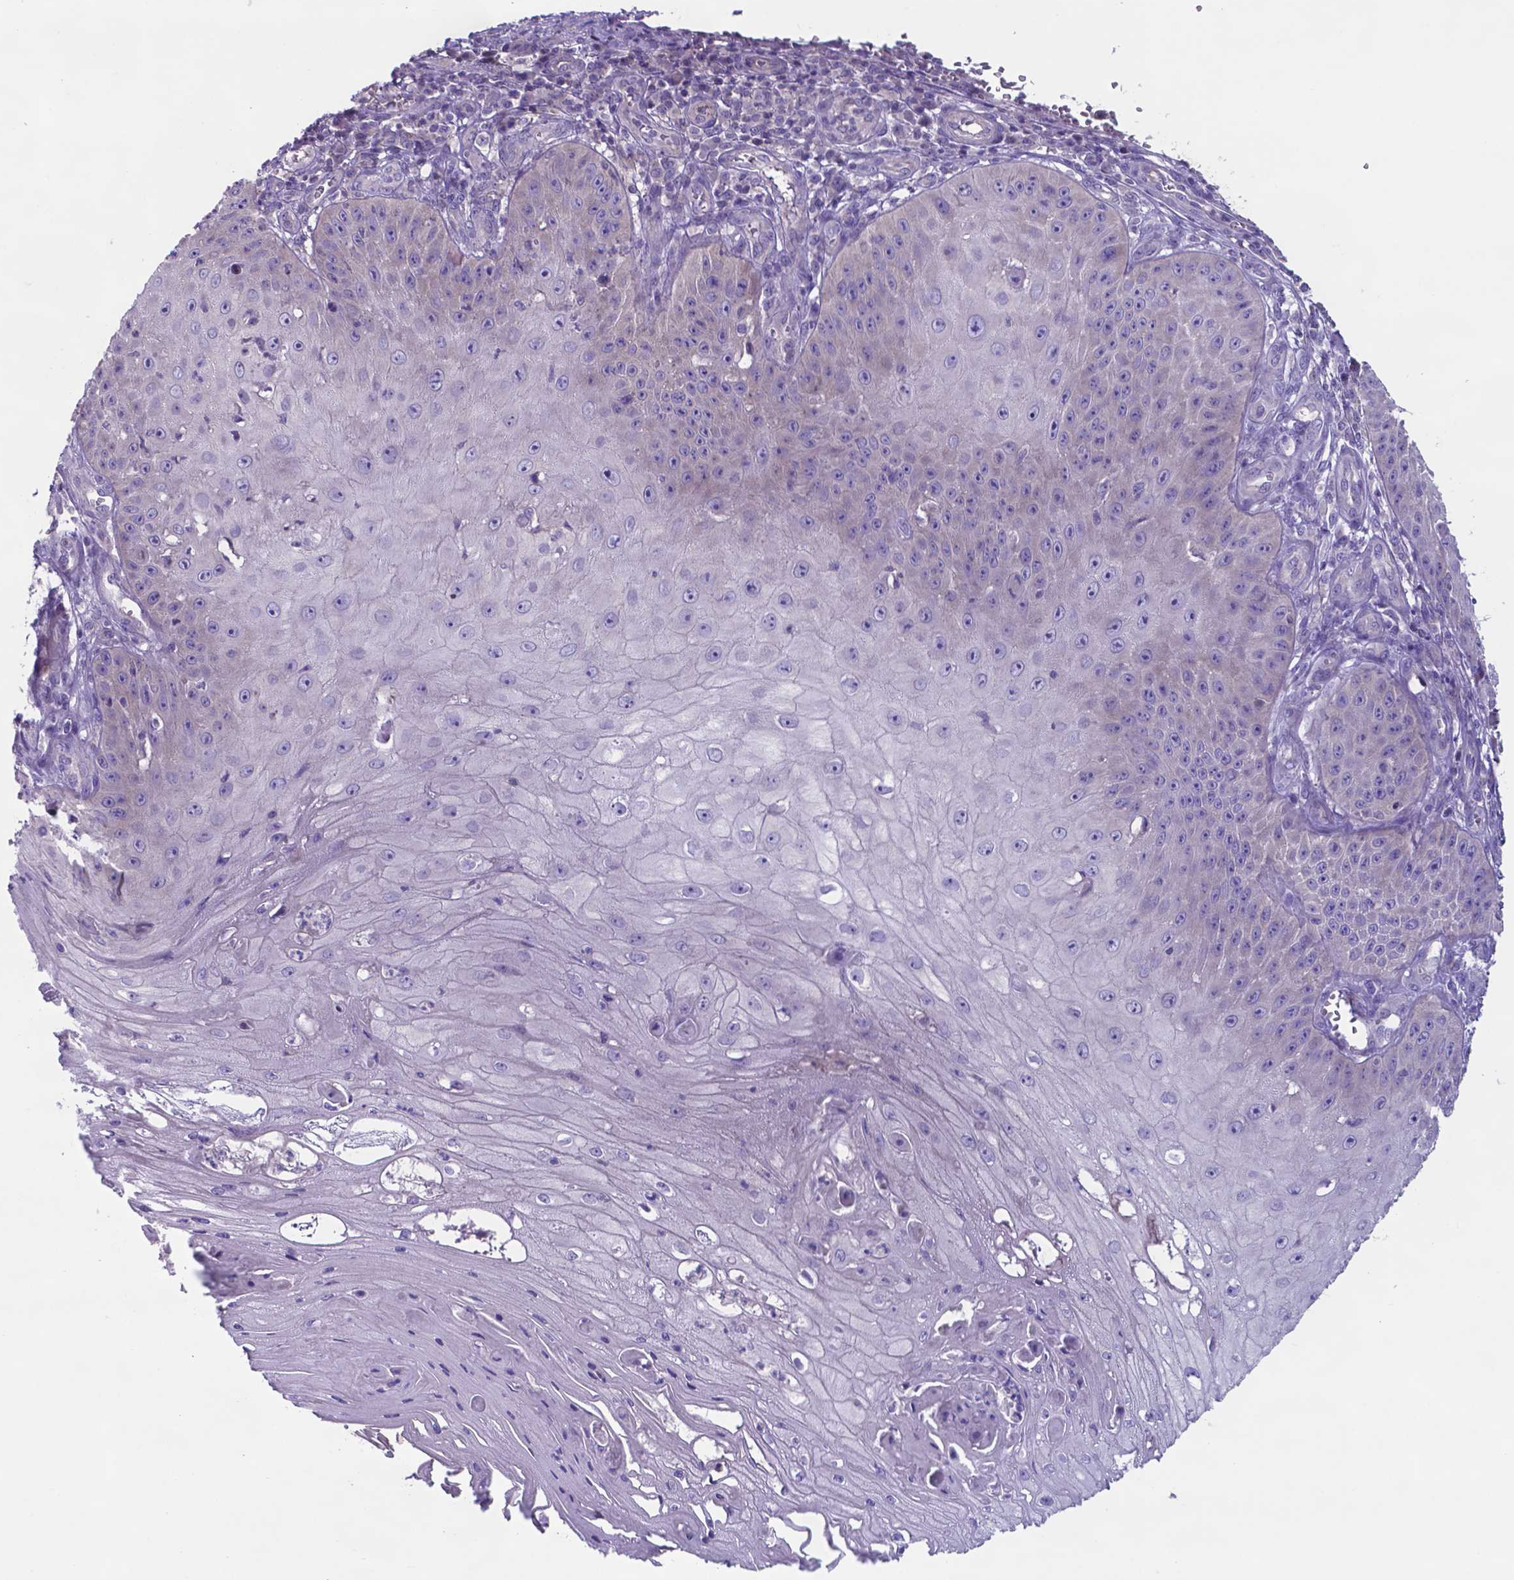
{"staining": {"intensity": "negative", "quantity": "none", "location": "none"}, "tissue": "skin cancer", "cell_type": "Tumor cells", "image_type": "cancer", "snomed": [{"axis": "morphology", "description": "Squamous cell carcinoma, NOS"}, {"axis": "topography", "description": "Skin"}], "caption": "Immunohistochemistry of squamous cell carcinoma (skin) reveals no staining in tumor cells.", "gene": "TYRO3", "patient": {"sex": "male", "age": 70}}